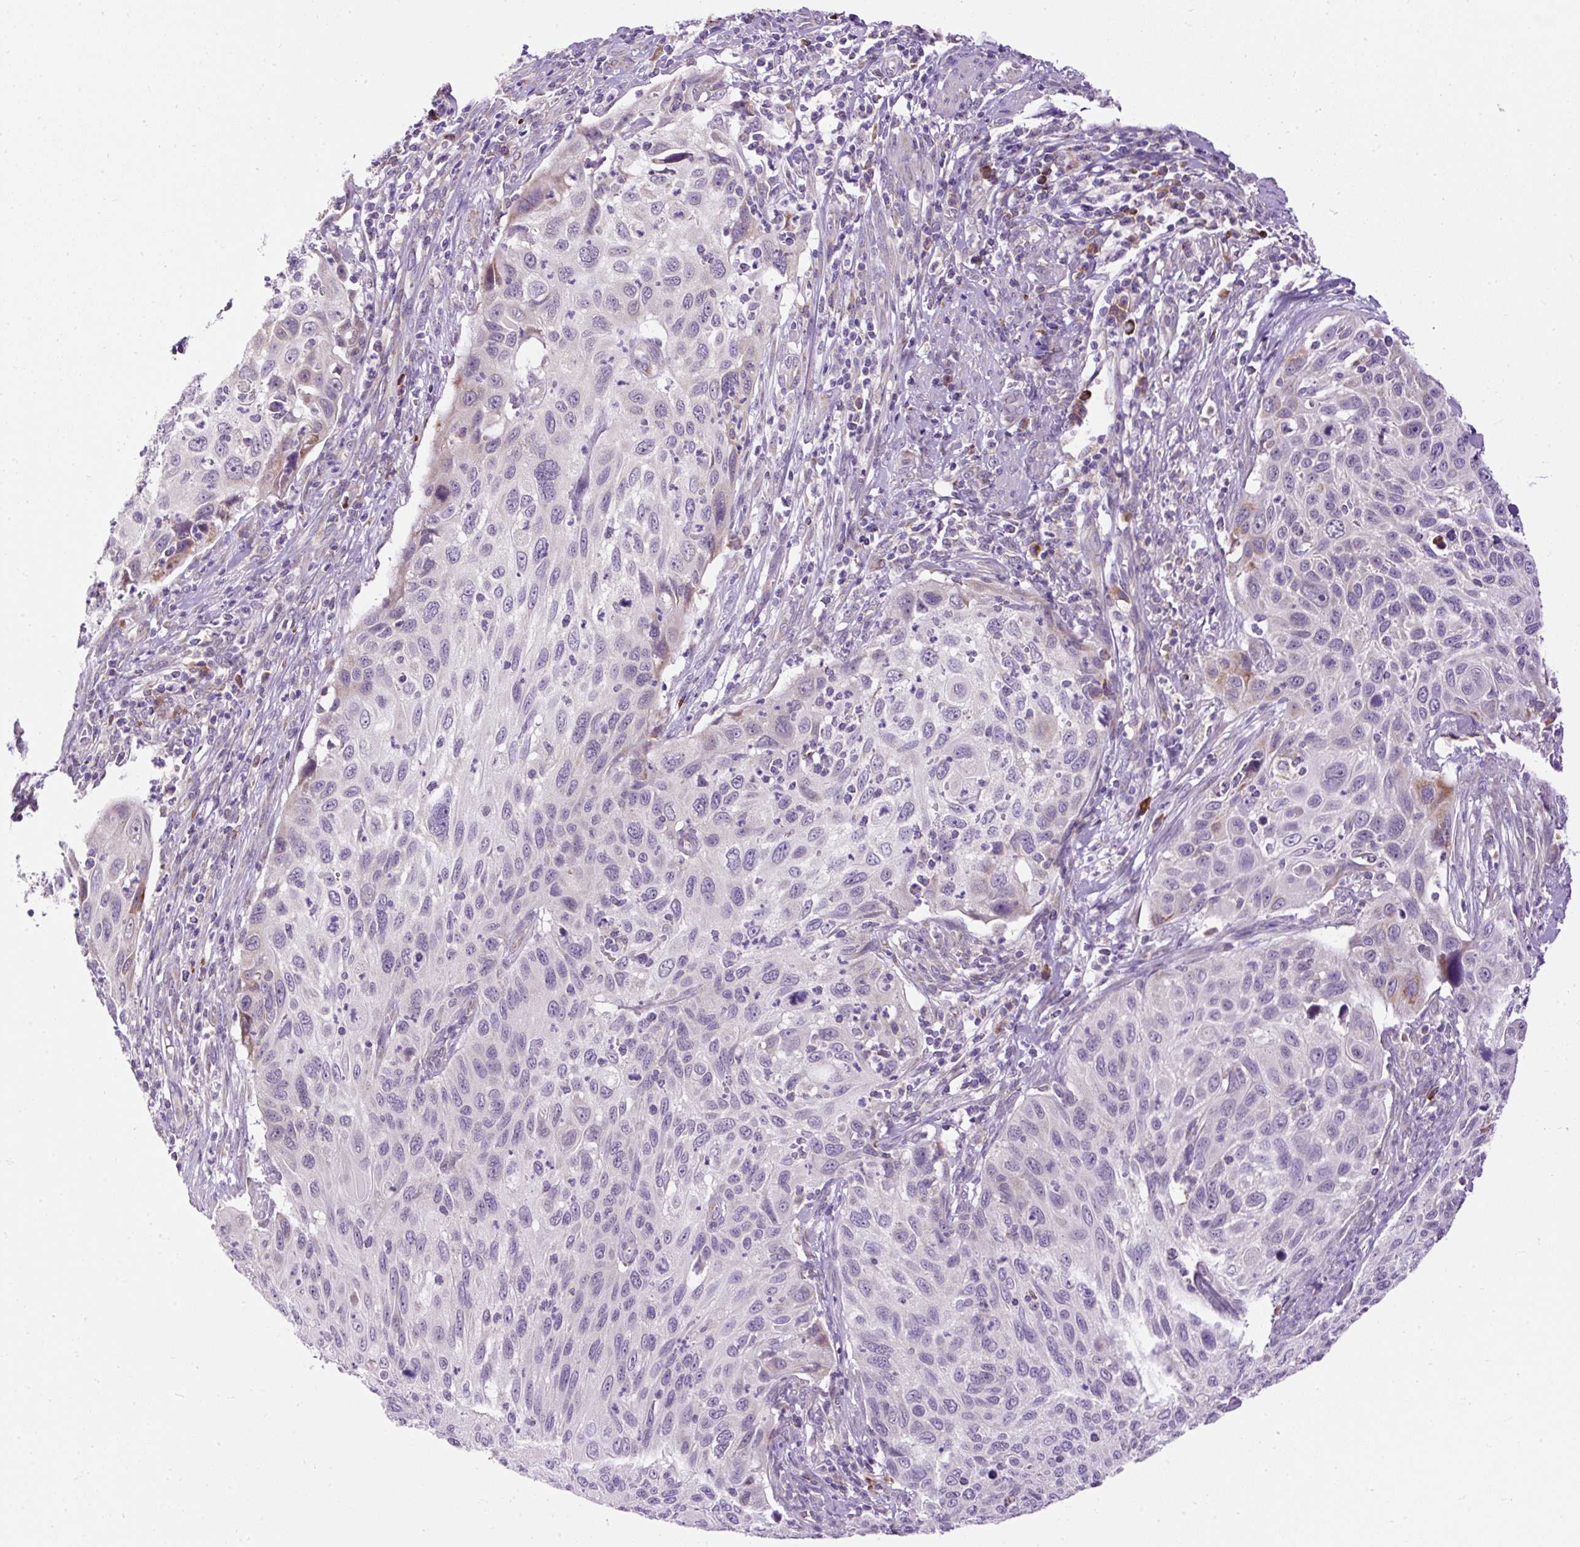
{"staining": {"intensity": "weak", "quantity": "<25%", "location": "cytoplasmic/membranous"}, "tissue": "cervical cancer", "cell_type": "Tumor cells", "image_type": "cancer", "snomed": [{"axis": "morphology", "description": "Squamous cell carcinoma, NOS"}, {"axis": "topography", "description": "Cervix"}], "caption": "Immunohistochemistry (IHC) of cervical cancer demonstrates no expression in tumor cells. (Stains: DAB (3,3'-diaminobenzidine) immunohistochemistry (IHC) with hematoxylin counter stain, Microscopy: brightfield microscopy at high magnification).", "gene": "FMC1", "patient": {"sex": "female", "age": 70}}